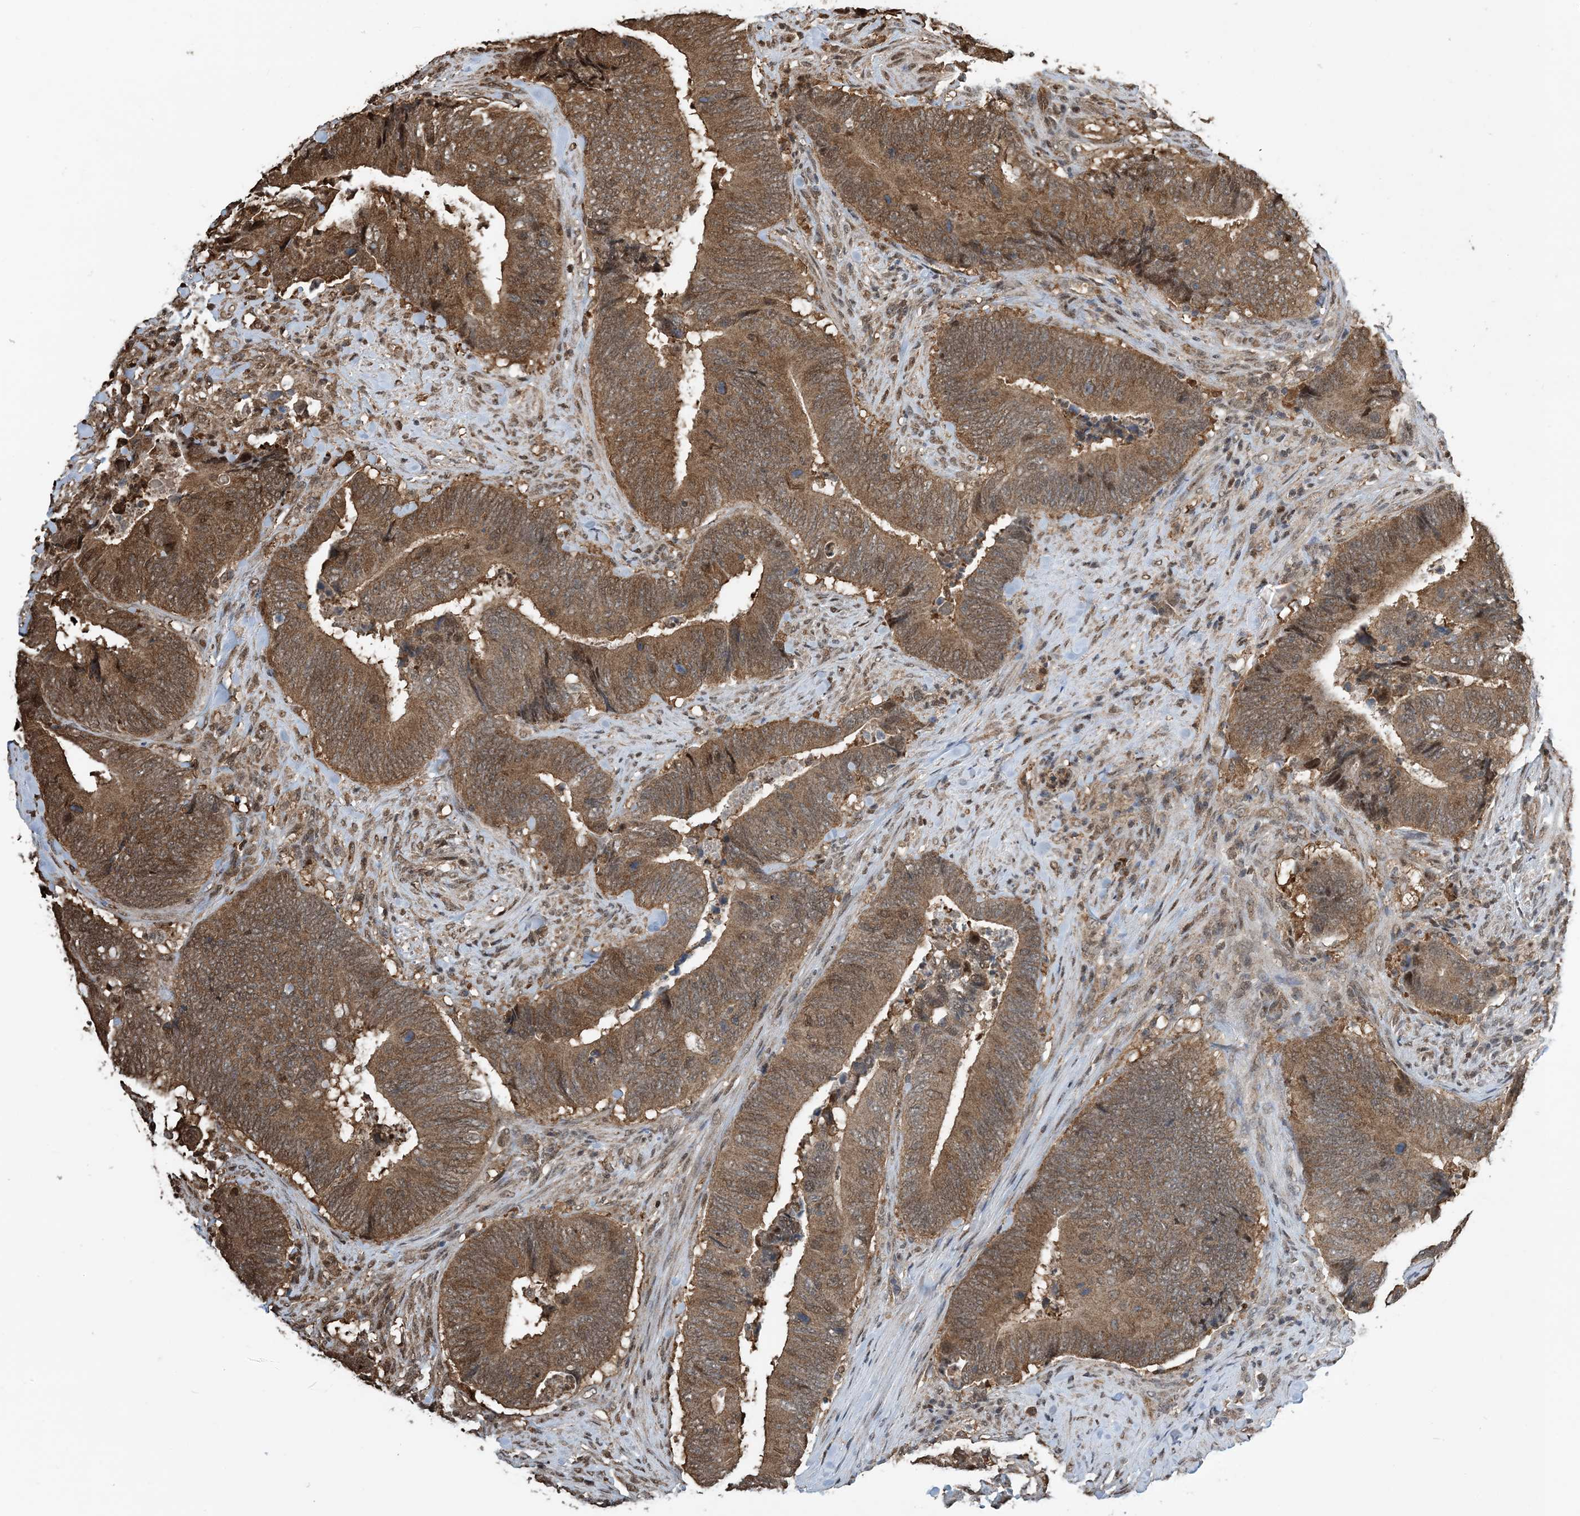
{"staining": {"intensity": "moderate", "quantity": ">75%", "location": "cytoplasmic/membranous"}, "tissue": "colorectal cancer", "cell_type": "Tumor cells", "image_type": "cancer", "snomed": [{"axis": "morphology", "description": "Normal tissue, NOS"}, {"axis": "morphology", "description": "Adenocarcinoma, NOS"}, {"axis": "topography", "description": "Colon"}], "caption": "IHC staining of colorectal cancer, which demonstrates medium levels of moderate cytoplasmic/membranous positivity in approximately >75% of tumor cells indicating moderate cytoplasmic/membranous protein positivity. The staining was performed using DAB (brown) for protein detection and nuclei were counterstained in hematoxylin (blue).", "gene": "HSPA1A", "patient": {"sex": "male", "age": 56}}